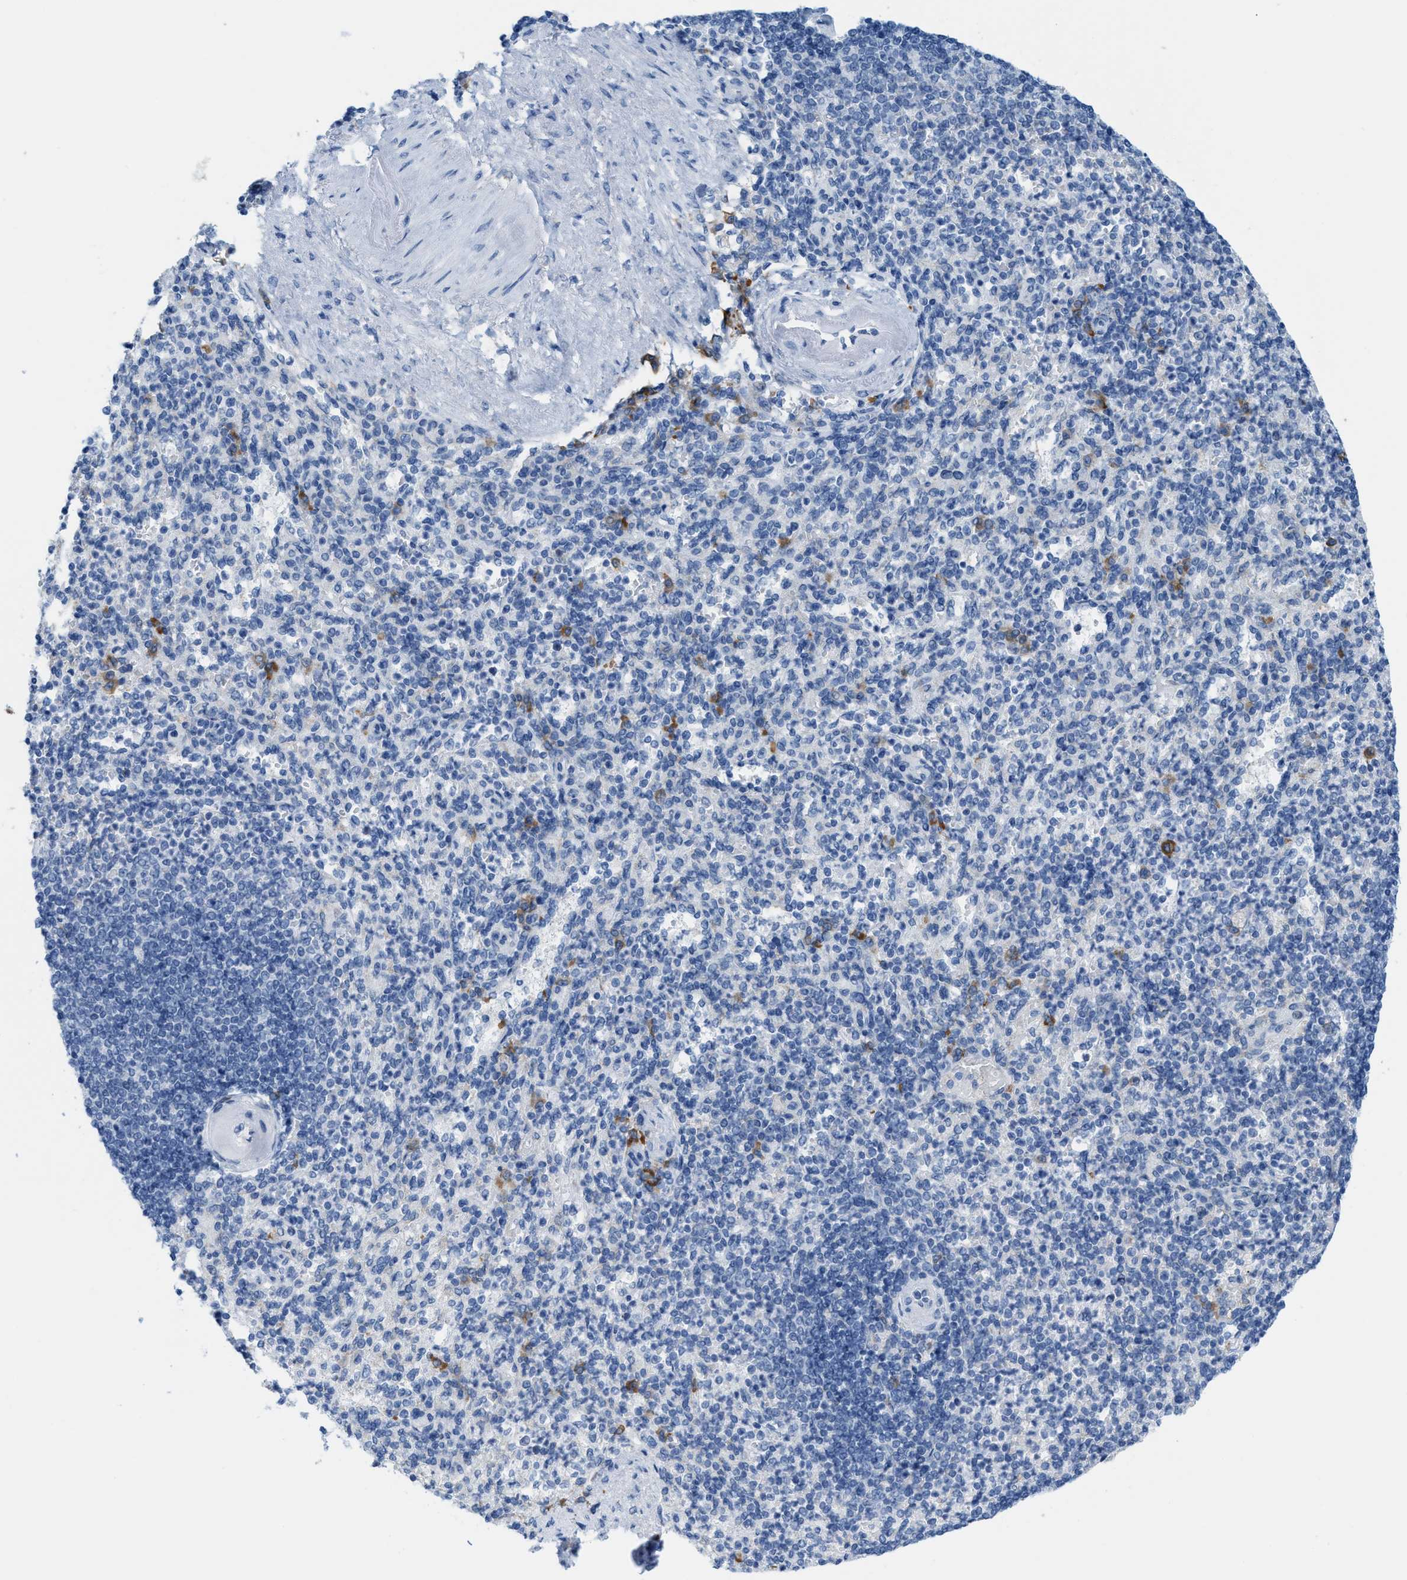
{"staining": {"intensity": "moderate", "quantity": "<25%", "location": "cytoplasmic/membranous"}, "tissue": "spleen", "cell_type": "Cells in red pulp", "image_type": "normal", "snomed": [{"axis": "morphology", "description": "Normal tissue, NOS"}, {"axis": "topography", "description": "Spleen"}], "caption": "Immunohistochemistry (IHC) (DAB (3,3'-diaminobenzidine)) staining of benign human spleen exhibits moderate cytoplasmic/membranous protein positivity in approximately <25% of cells in red pulp.", "gene": "KIFC3", "patient": {"sex": "female", "age": 74}}